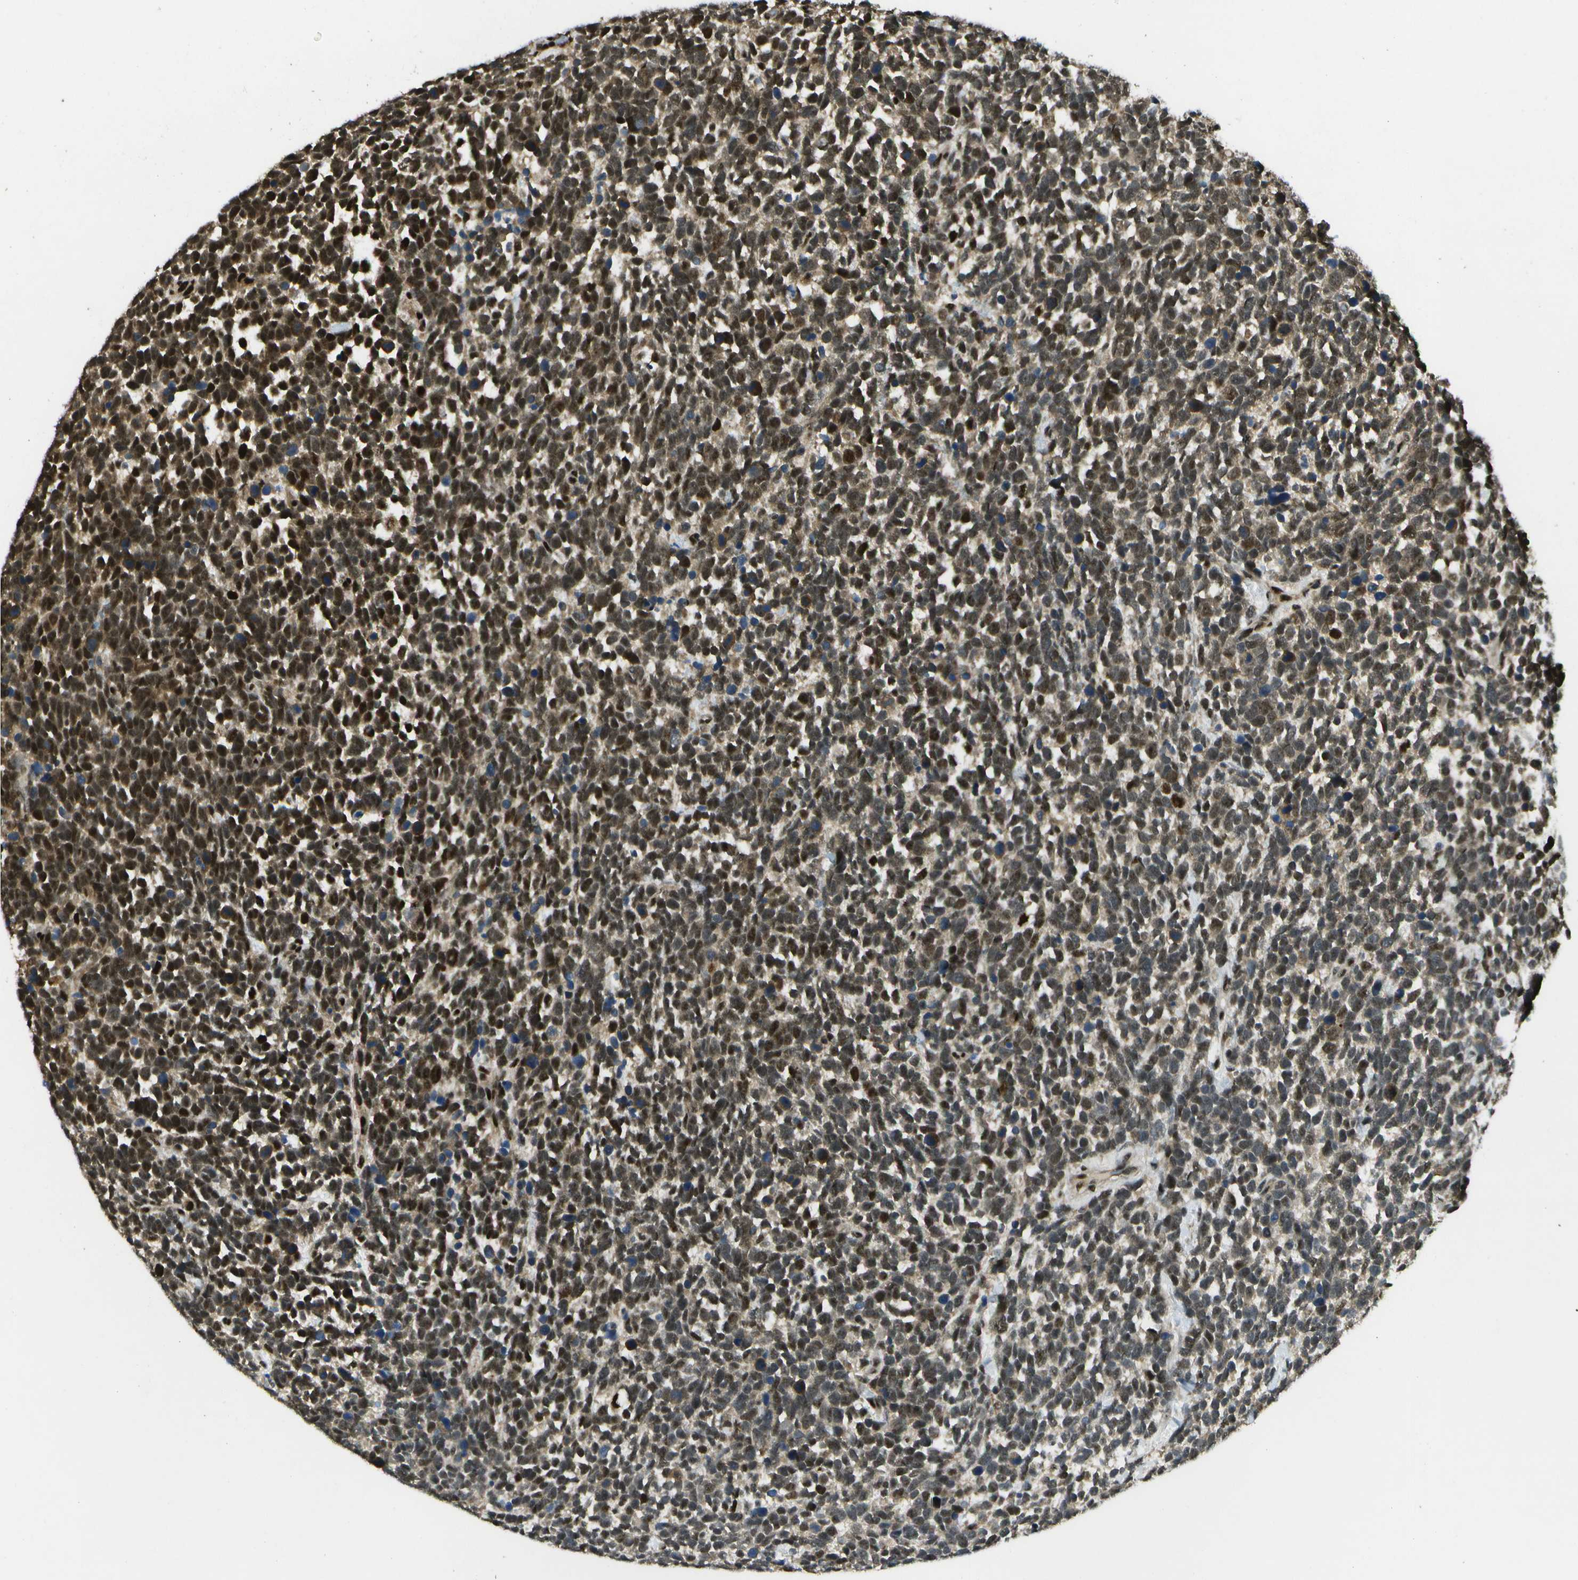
{"staining": {"intensity": "strong", "quantity": ">75%", "location": "cytoplasmic/membranous,nuclear"}, "tissue": "urothelial cancer", "cell_type": "Tumor cells", "image_type": "cancer", "snomed": [{"axis": "morphology", "description": "Urothelial carcinoma, High grade"}, {"axis": "topography", "description": "Urinary bladder"}], "caption": "Immunohistochemical staining of high-grade urothelial carcinoma exhibits strong cytoplasmic/membranous and nuclear protein staining in about >75% of tumor cells.", "gene": "GANC", "patient": {"sex": "female", "age": 82}}